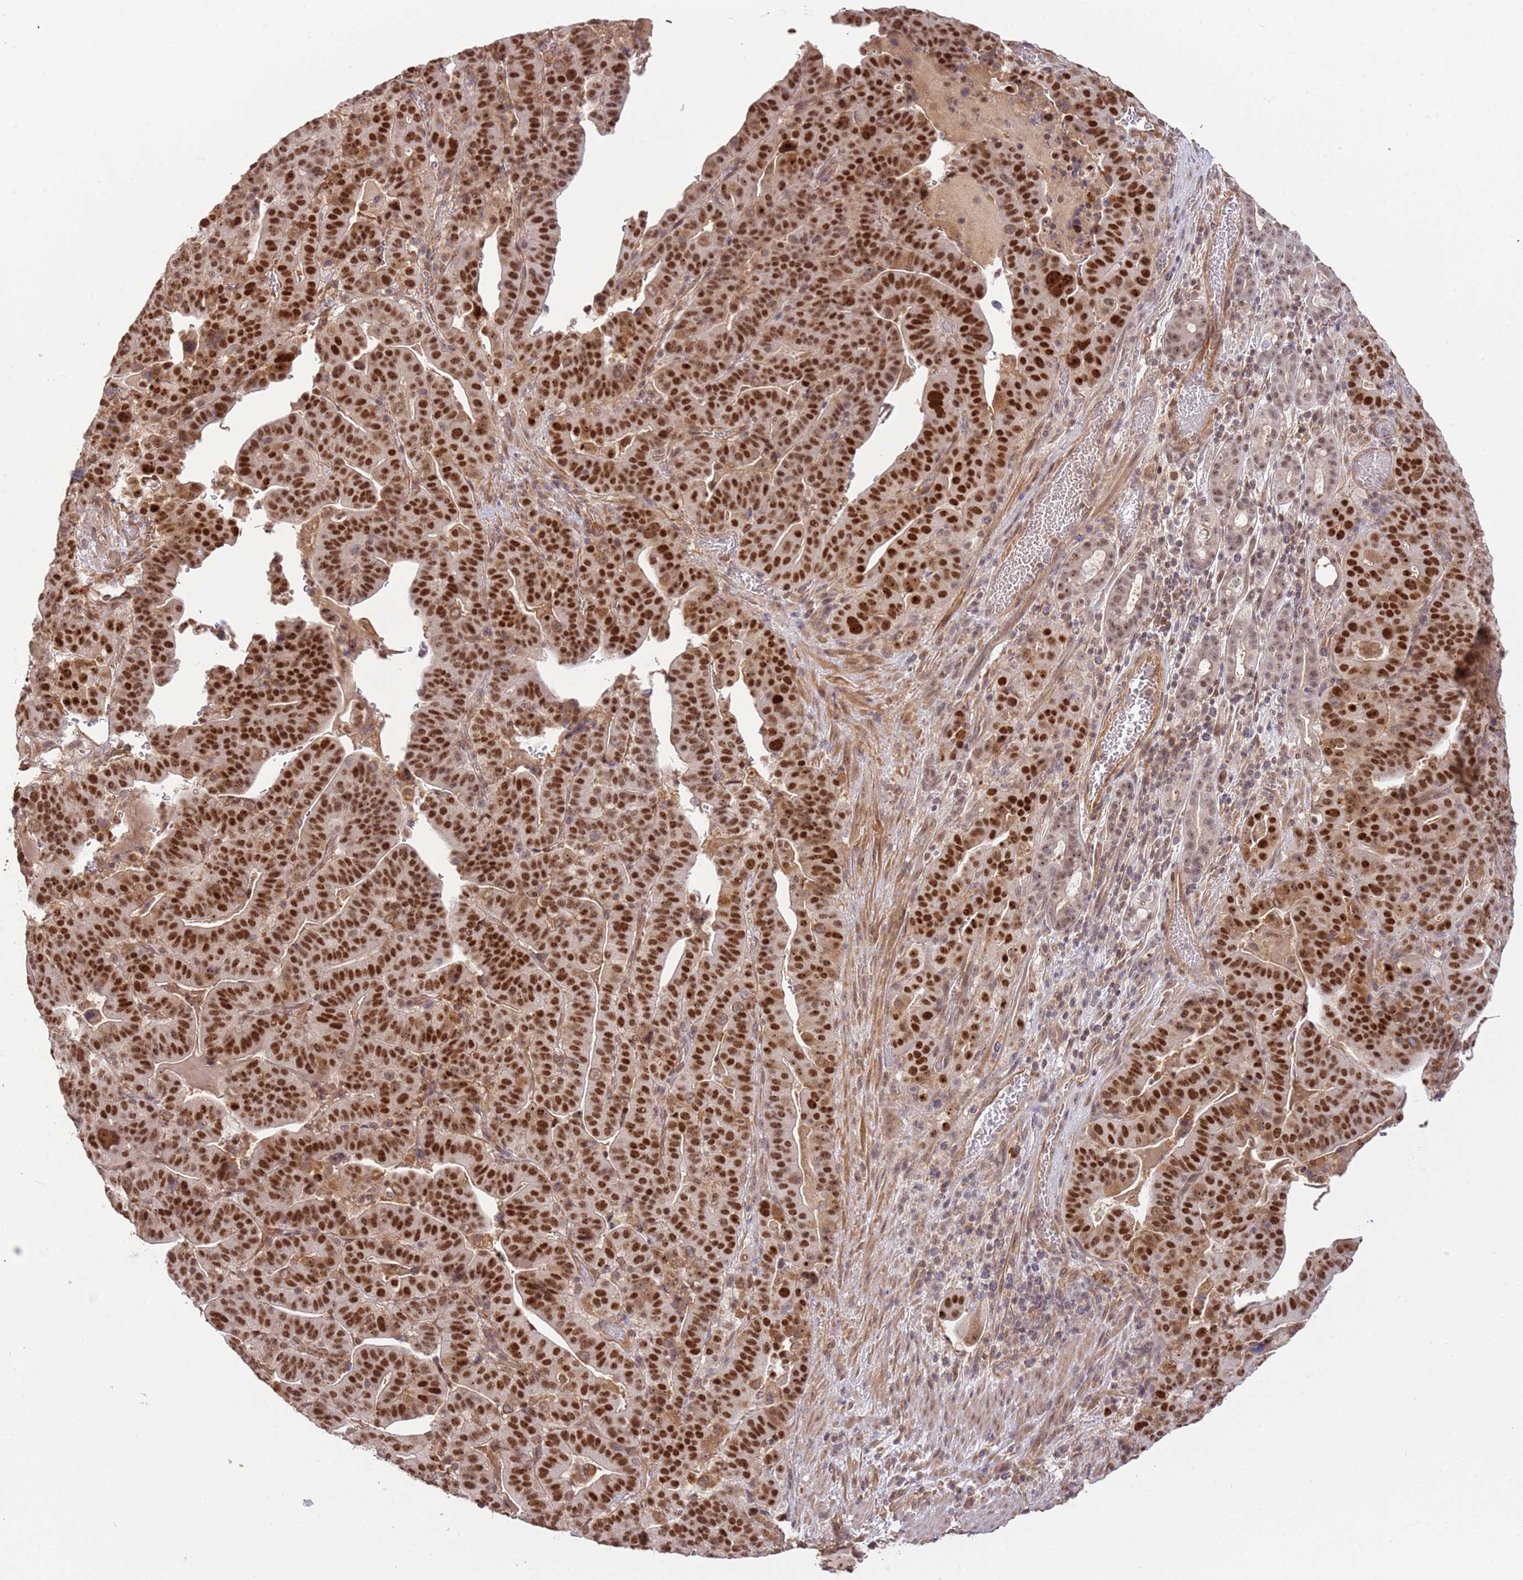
{"staining": {"intensity": "strong", "quantity": ">75%", "location": "nuclear"}, "tissue": "stomach cancer", "cell_type": "Tumor cells", "image_type": "cancer", "snomed": [{"axis": "morphology", "description": "Adenocarcinoma, NOS"}, {"axis": "topography", "description": "Stomach"}], "caption": "Human stomach cancer stained with a brown dye reveals strong nuclear positive staining in approximately >75% of tumor cells.", "gene": "SURF2", "patient": {"sex": "male", "age": 48}}